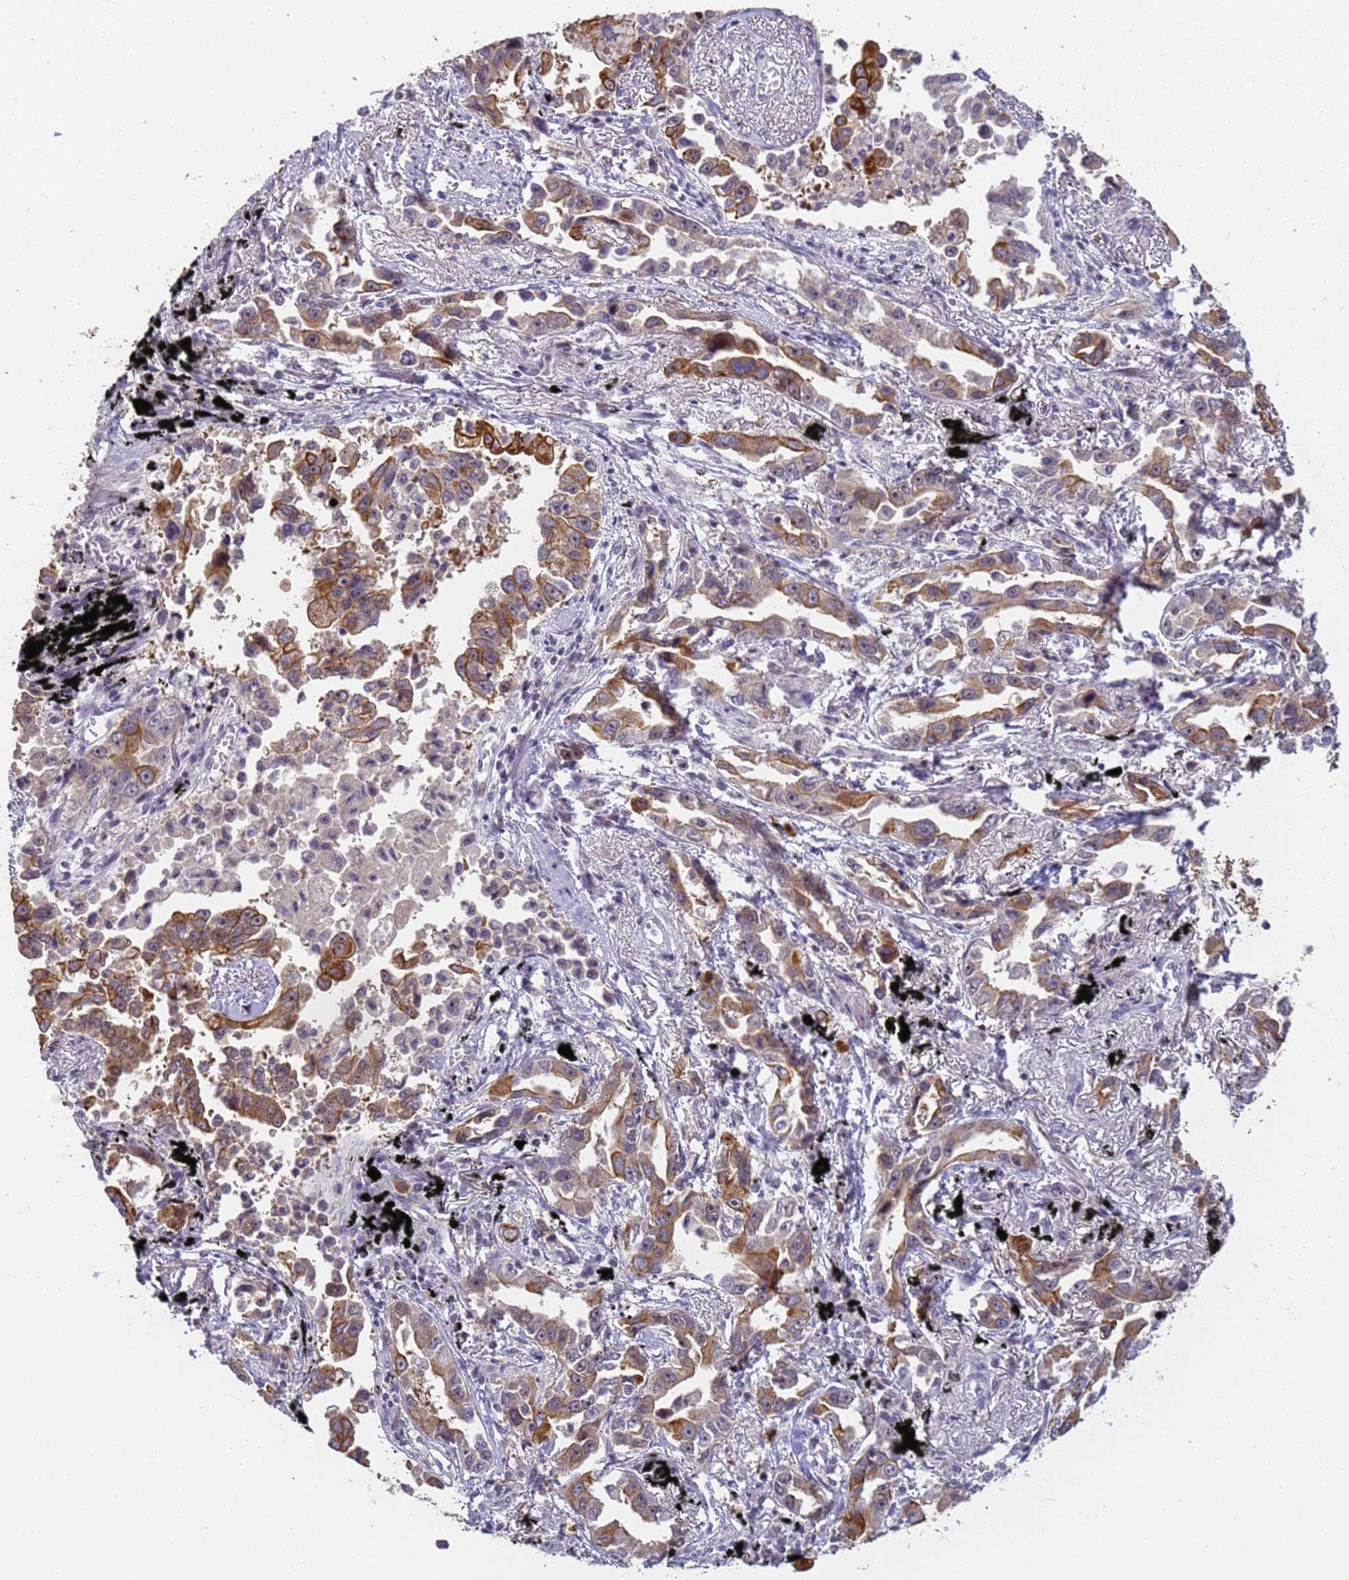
{"staining": {"intensity": "moderate", "quantity": ">75%", "location": "cytoplasmic/membranous"}, "tissue": "lung cancer", "cell_type": "Tumor cells", "image_type": "cancer", "snomed": [{"axis": "morphology", "description": "Adenocarcinoma, NOS"}, {"axis": "topography", "description": "Lung"}], "caption": "Lung adenocarcinoma tissue displays moderate cytoplasmic/membranous expression in approximately >75% of tumor cells (Brightfield microscopy of DAB IHC at high magnification).", "gene": "VWA3A", "patient": {"sex": "male", "age": 67}}